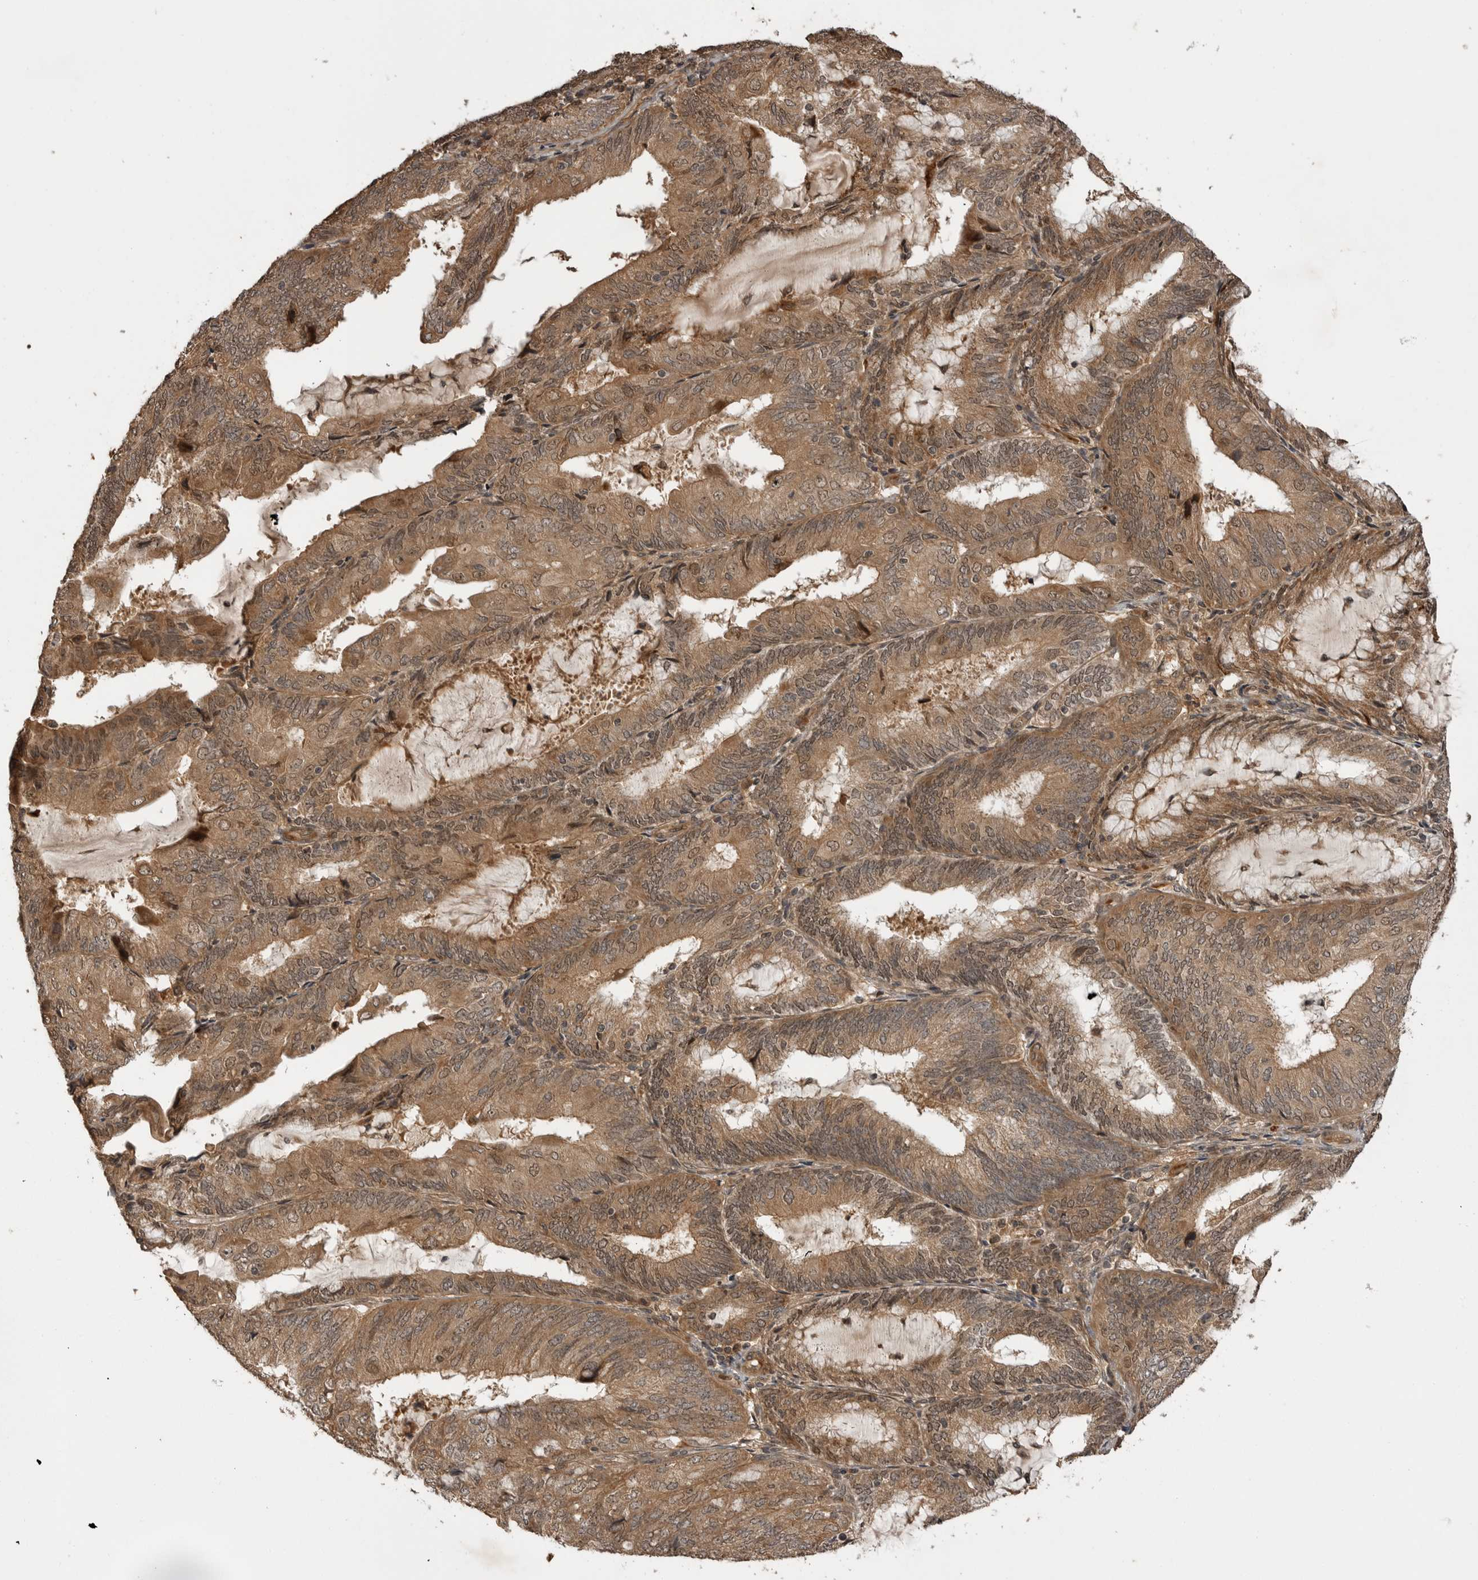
{"staining": {"intensity": "moderate", "quantity": ">75%", "location": "cytoplasmic/membranous,nuclear"}, "tissue": "endometrial cancer", "cell_type": "Tumor cells", "image_type": "cancer", "snomed": [{"axis": "morphology", "description": "Adenocarcinoma, NOS"}, {"axis": "topography", "description": "Endometrium"}], "caption": "A medium amount of moderate cytoplasmic/membranous and nuclear staining is appreciated in approximately >75% of tumor cells in endometrial adenocarcinoma tissue.", "gene": "AKAP7", "patient": {"sex": "female", "age": 81}}